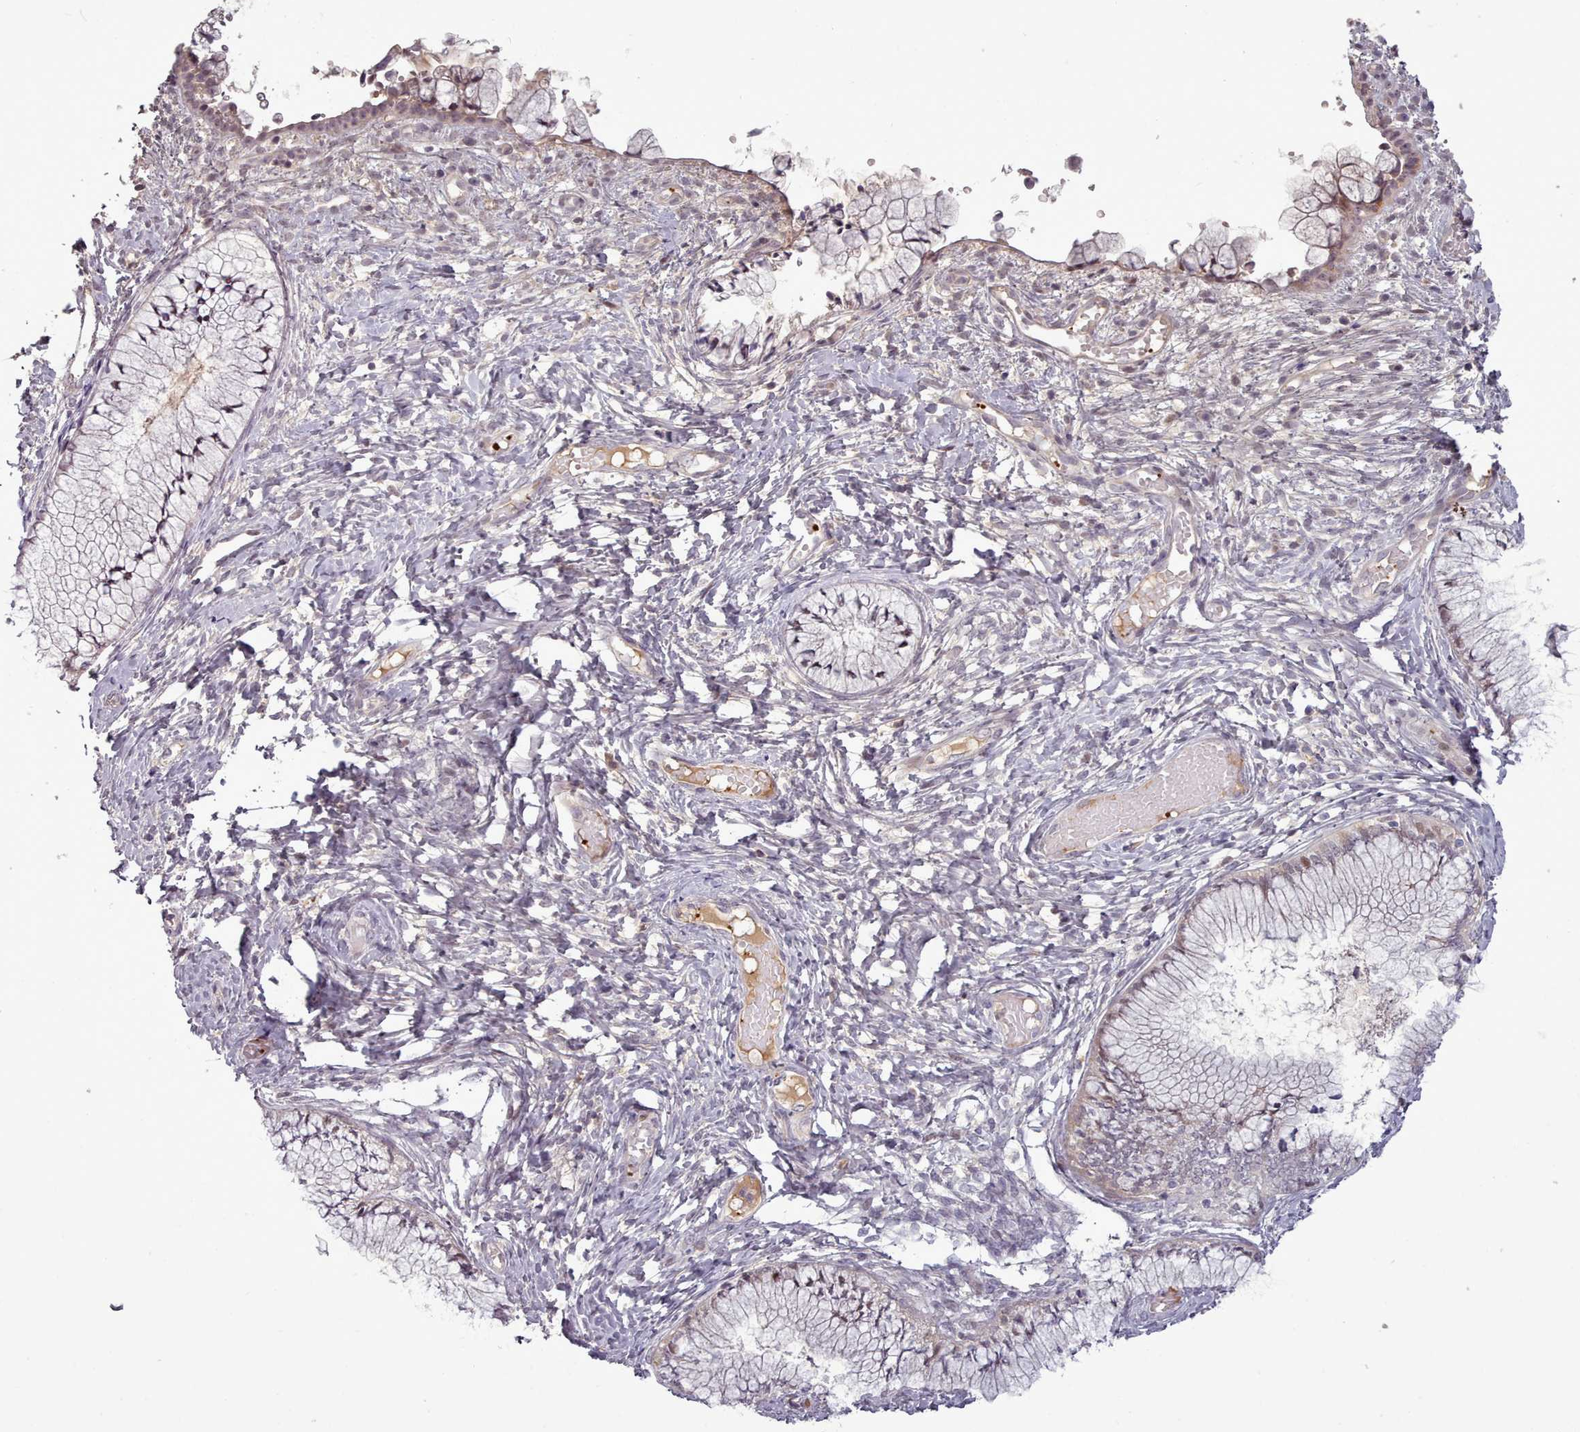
{"staining": {"intensity": "weak", "quantity": "<25%", "location": "cytoplasmic/membranous"}, "tissue": "cervix", "cell_type": "Glandular cells", "image_type": "normal", "snomed": [{"axis": "morphology", "description": "Normal tissue, NOS"}, {"axis": "topography", "description": "Cervix"}], "caption": "This is an immunohistochemistry histopathology image of normal human cervix. There is no staining in glandular cells.", "gene": "LEFTY1", "patient": {"sex": "female", "age": 42}}